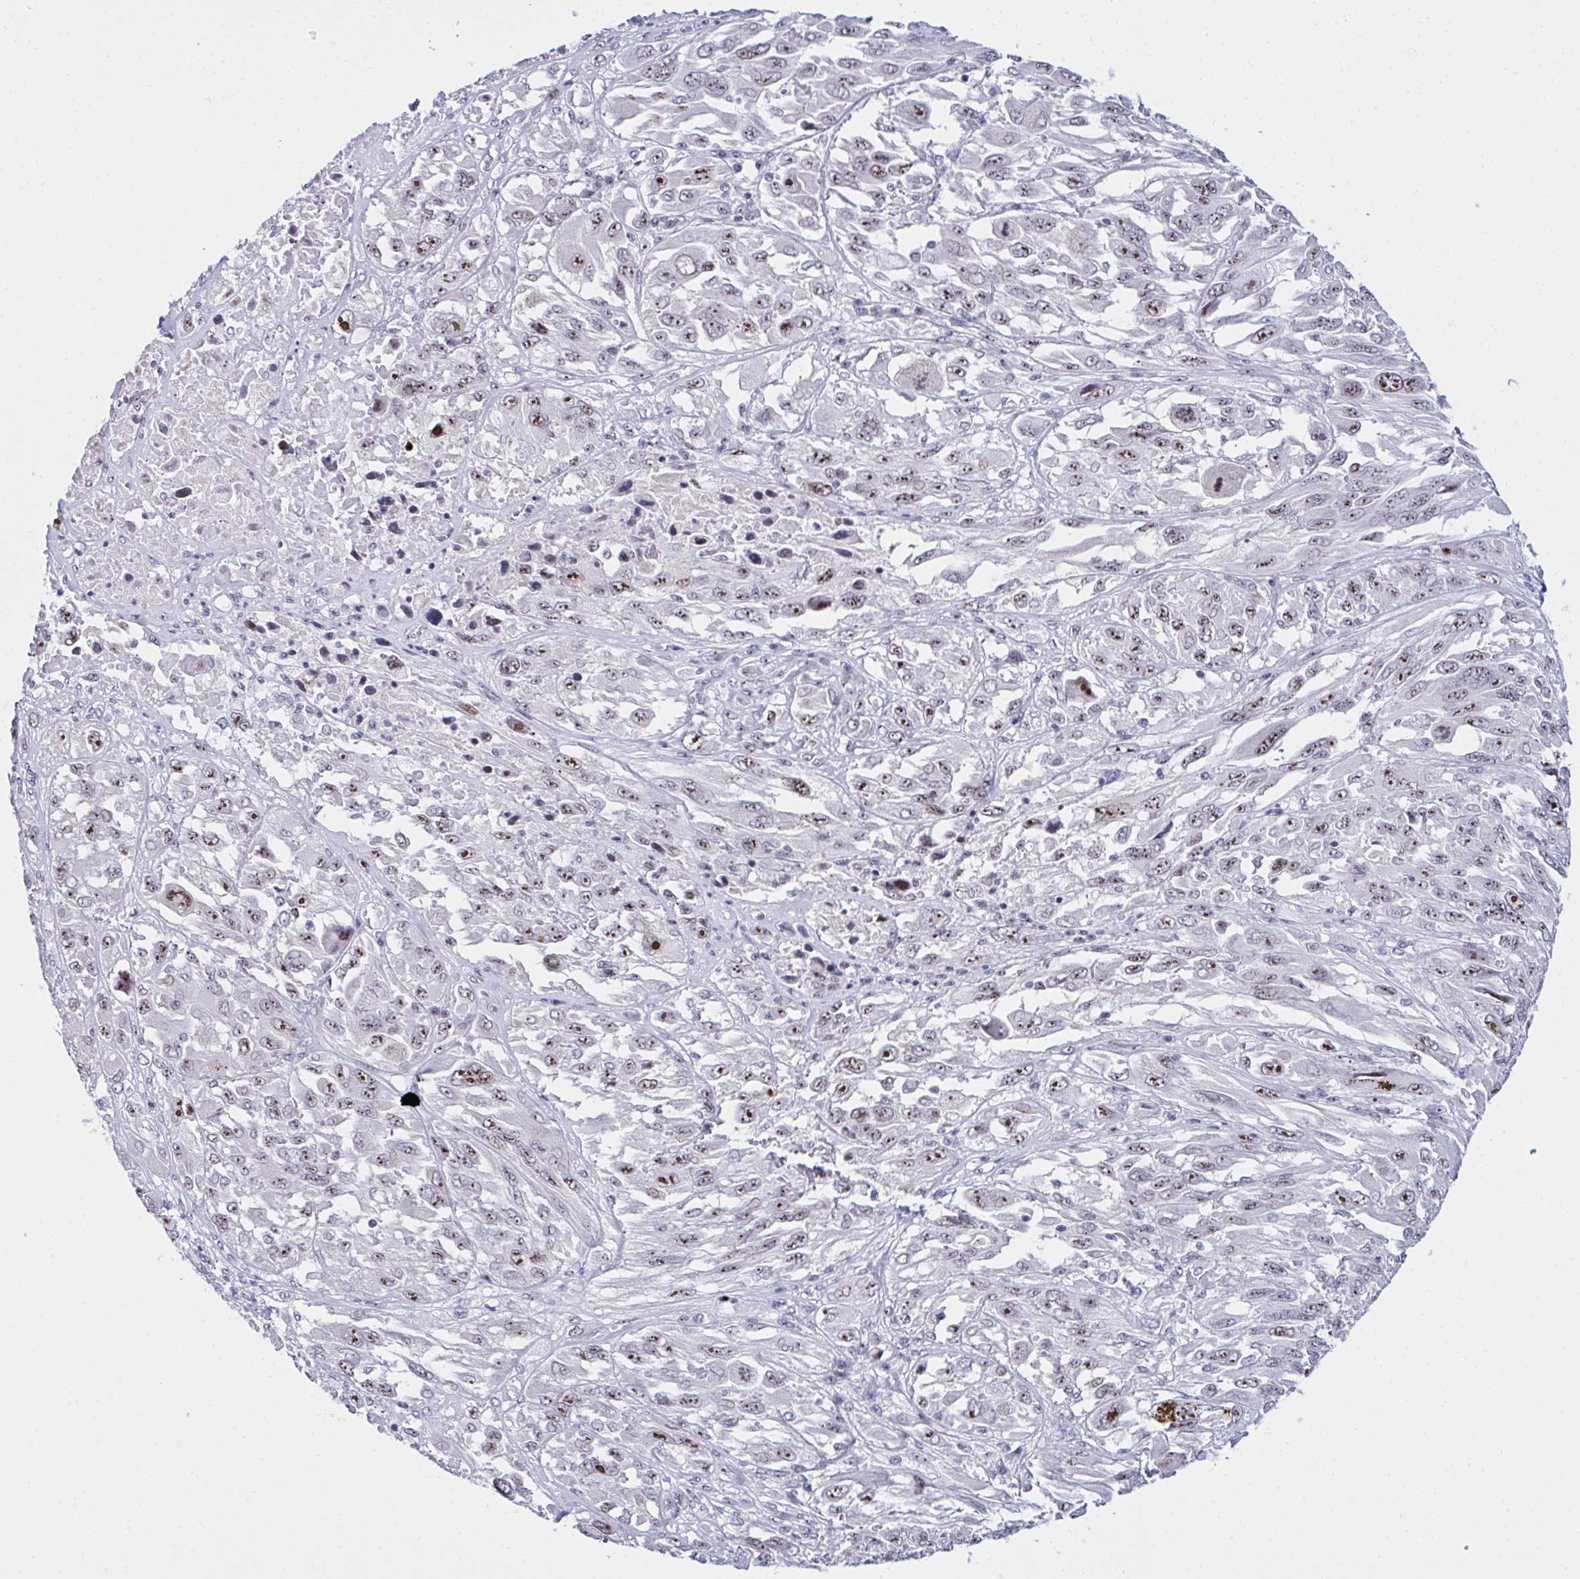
{"staining": {"intensity": "strong", "quantity": "25%-75%", "location": "nuclear"}, "tissue": "melanoma", "cell_type": "Tumor cells", "image_type": "cancer", "snomed": [{"axis": "morphology", "description": "Malignant melanoma, NOS"}, {"axis": "topography", "description": "Skin"}], "caption": "IHC of melanoma reveals high levels of strong nuclear positivity in about 25%-75% of tumor cells.", "gene": "CEP72", "patient": {"sex": "female", "age": 91}}